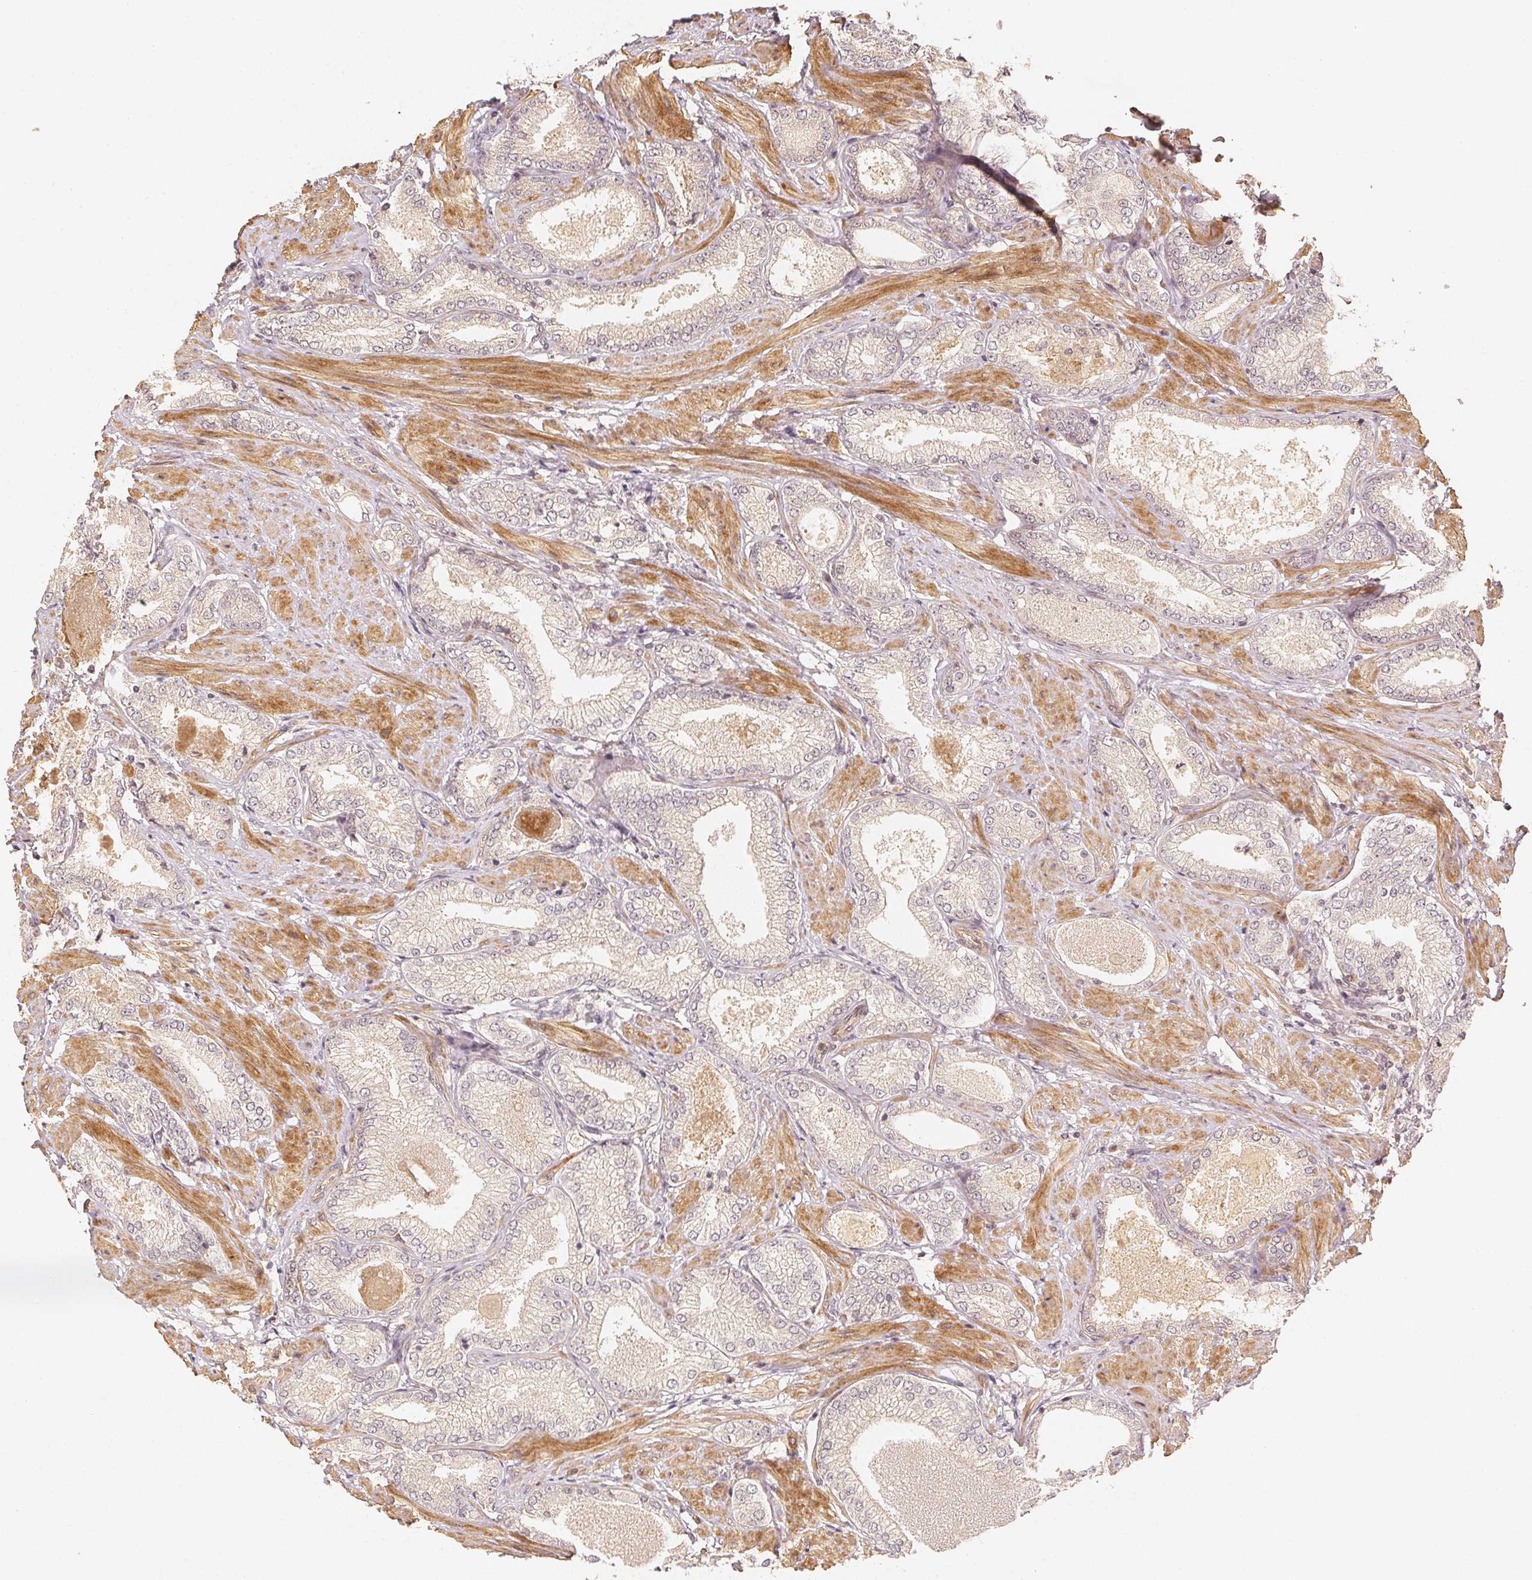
{"staining": {"intensity": "negative", "quantity": "none", "location": "none"}, "tissue": "prostate cancer", "cell_type": "Tumor cells", "image_type": "cancer", "snomed": [{"axis": "morphology", "description": "Adenocarcinoma, High grade"}, {"axis": "topography", "description": "Prostate and seminal vesicle, NOS"}], "caption": "DAB immunohistochemical staining of prostate cancer (adenocarcinoma (high-grade)) shows no significant expression in tumor cells.", "gene": "SERPINE1", "patient": {"sex": "male", "age": 61}}